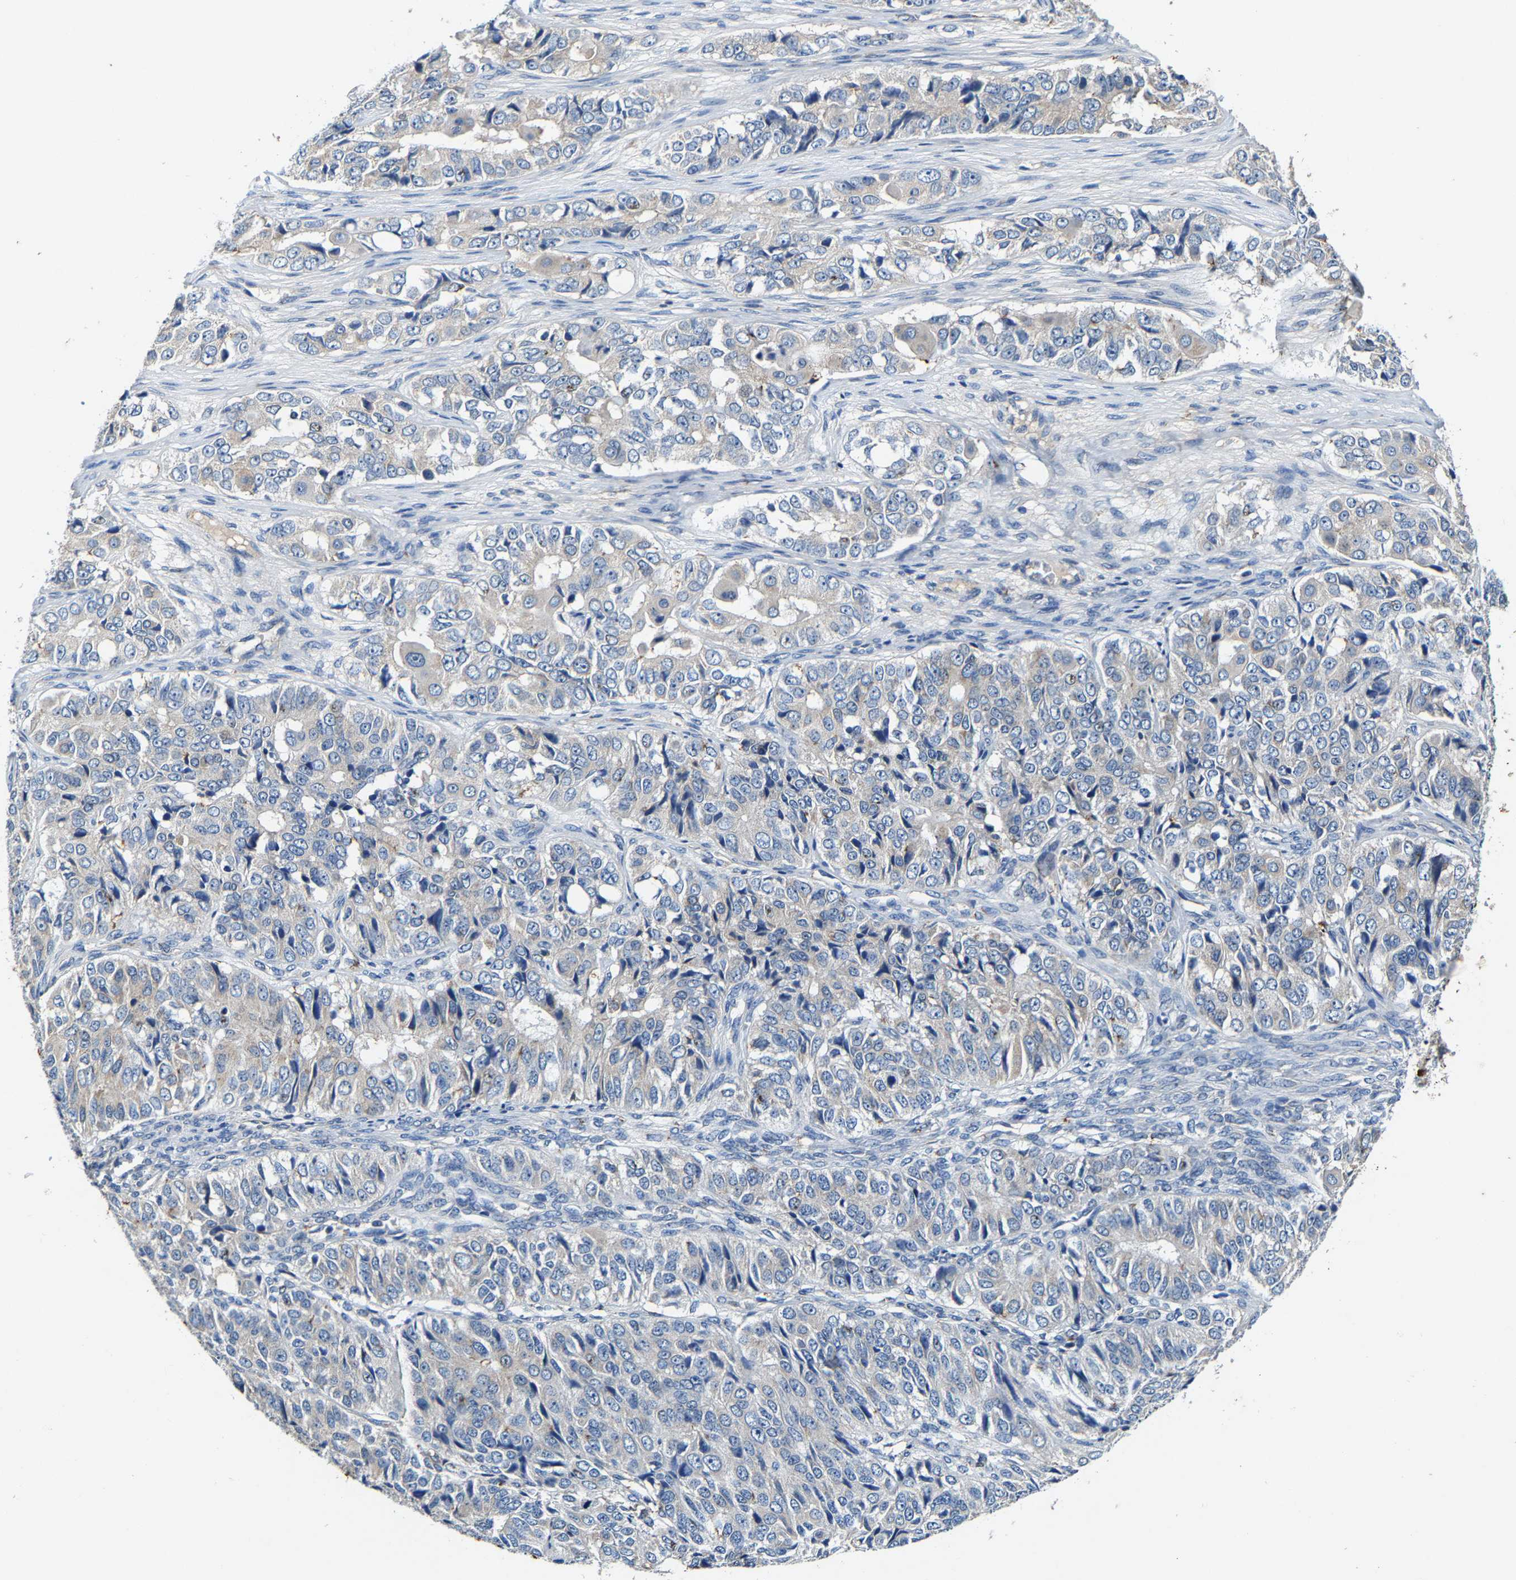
{"staining": {"intensity": "negative", "quantity": "none", "location": "none"}, "tissue": "ovarian cancer", "cell_type": "Tumor cells", "image_type": "cancer", "snomed": [{"axis": "morphology", "description": "Carcinoma, endometroid"}, {"axis": "topography", "description": "Ovary"}], "caption": "Immunohistochemistry (IHC) histopathology image of neoplastic tissue: ovarian cancer stained with DAB shows no significant protein positivity in tumor cells.", "gene": "SLC25A25", "patient": {"sex": "female", "age": 51}}